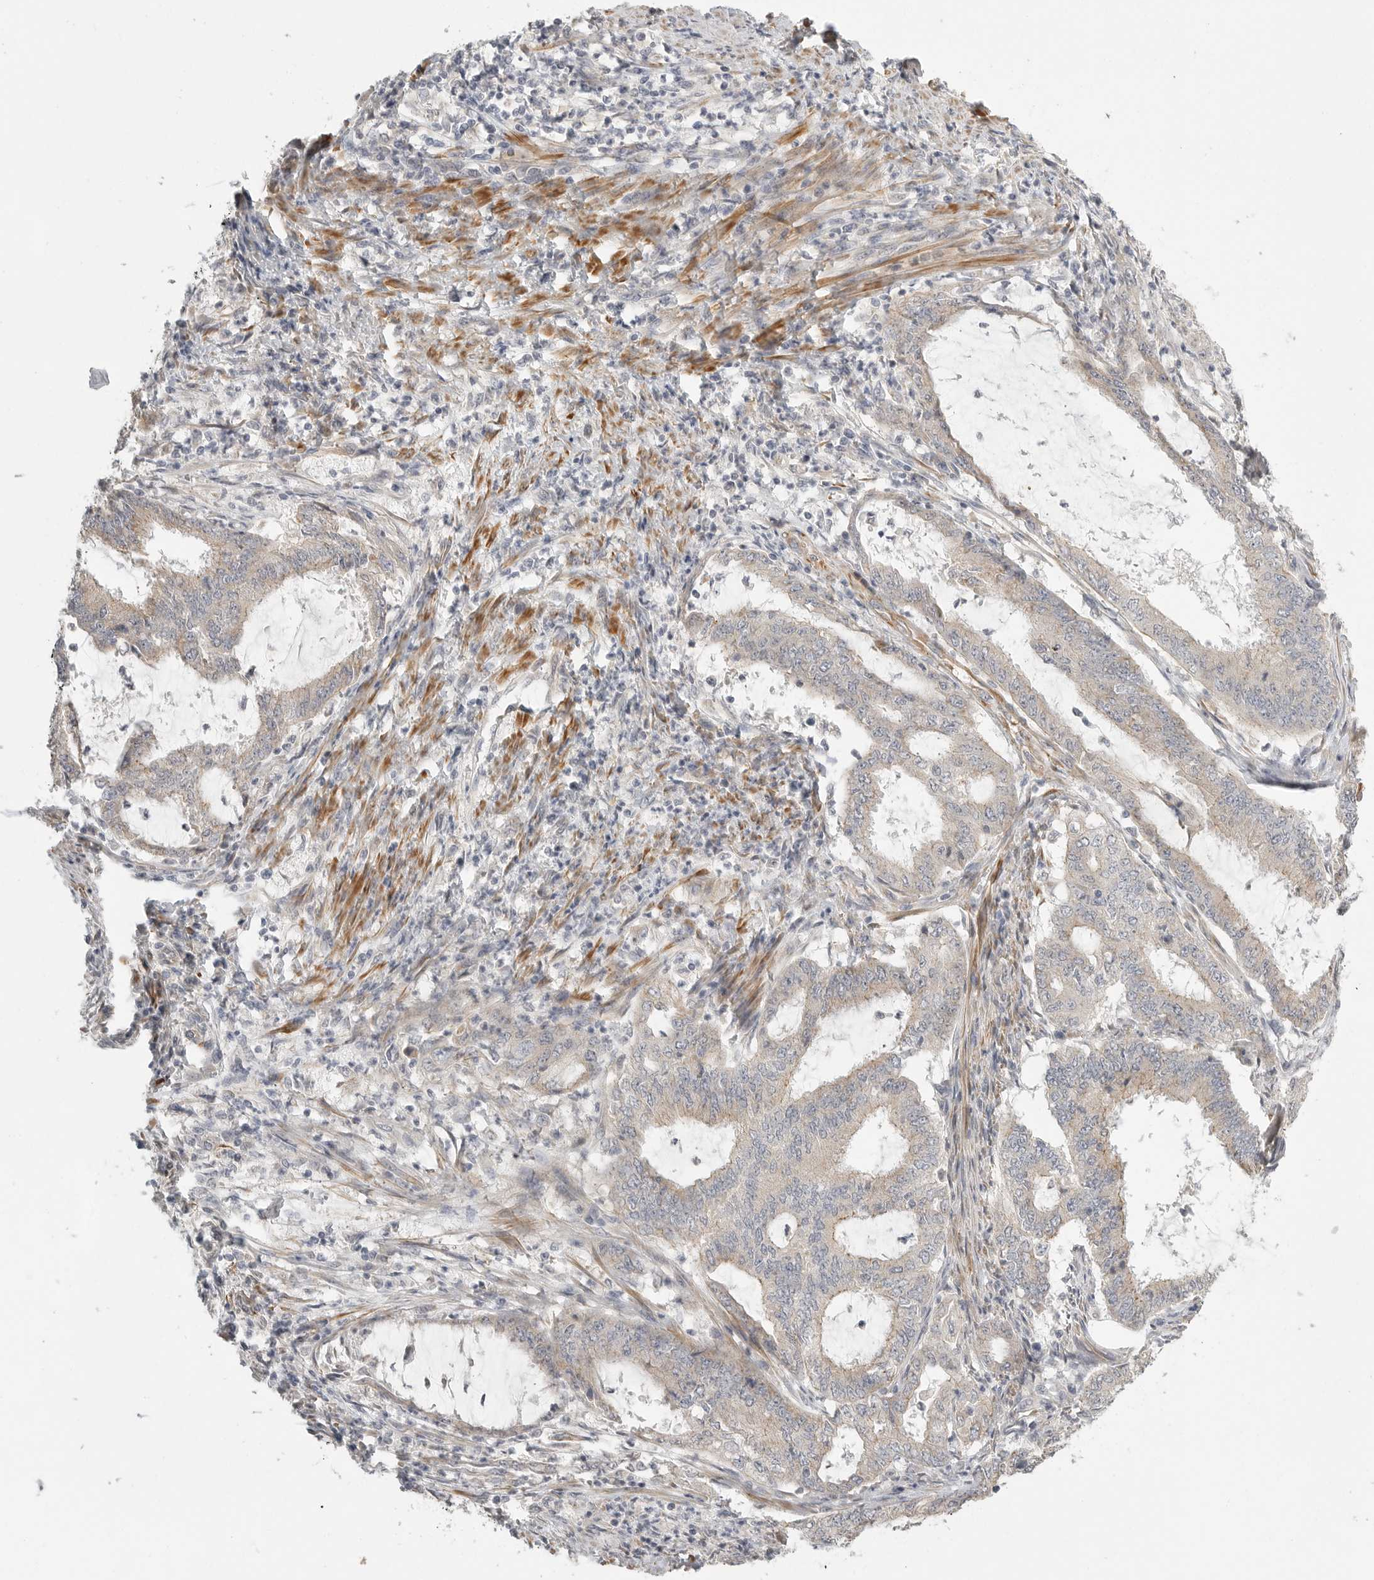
{"staining": {"intensity": "weak", "quantity": "<25%", "location": "cytoplasmic/membranous"}, "tissue": "endometrial cancer", "cell_type": "Tumor cells", "image_type": "cancer", "snomed": [{"axis": "morphology", "description": "Adenocarcinoma, NOS"}, {"axis": "topography", "description": "Endometrium"}], "caption": "High magnification brightfield microscopy of endometrial adenocarcinoma stained with DAB (brown) and counterstained with hematoxylin (blue): tumor cells show no significant positivity. The staining is performed using DAB brown chromogen with nuclei counter-stained in using hematoxylin.", "gene": "STAB2", "patient": {"sex": "female", "age": 51}}